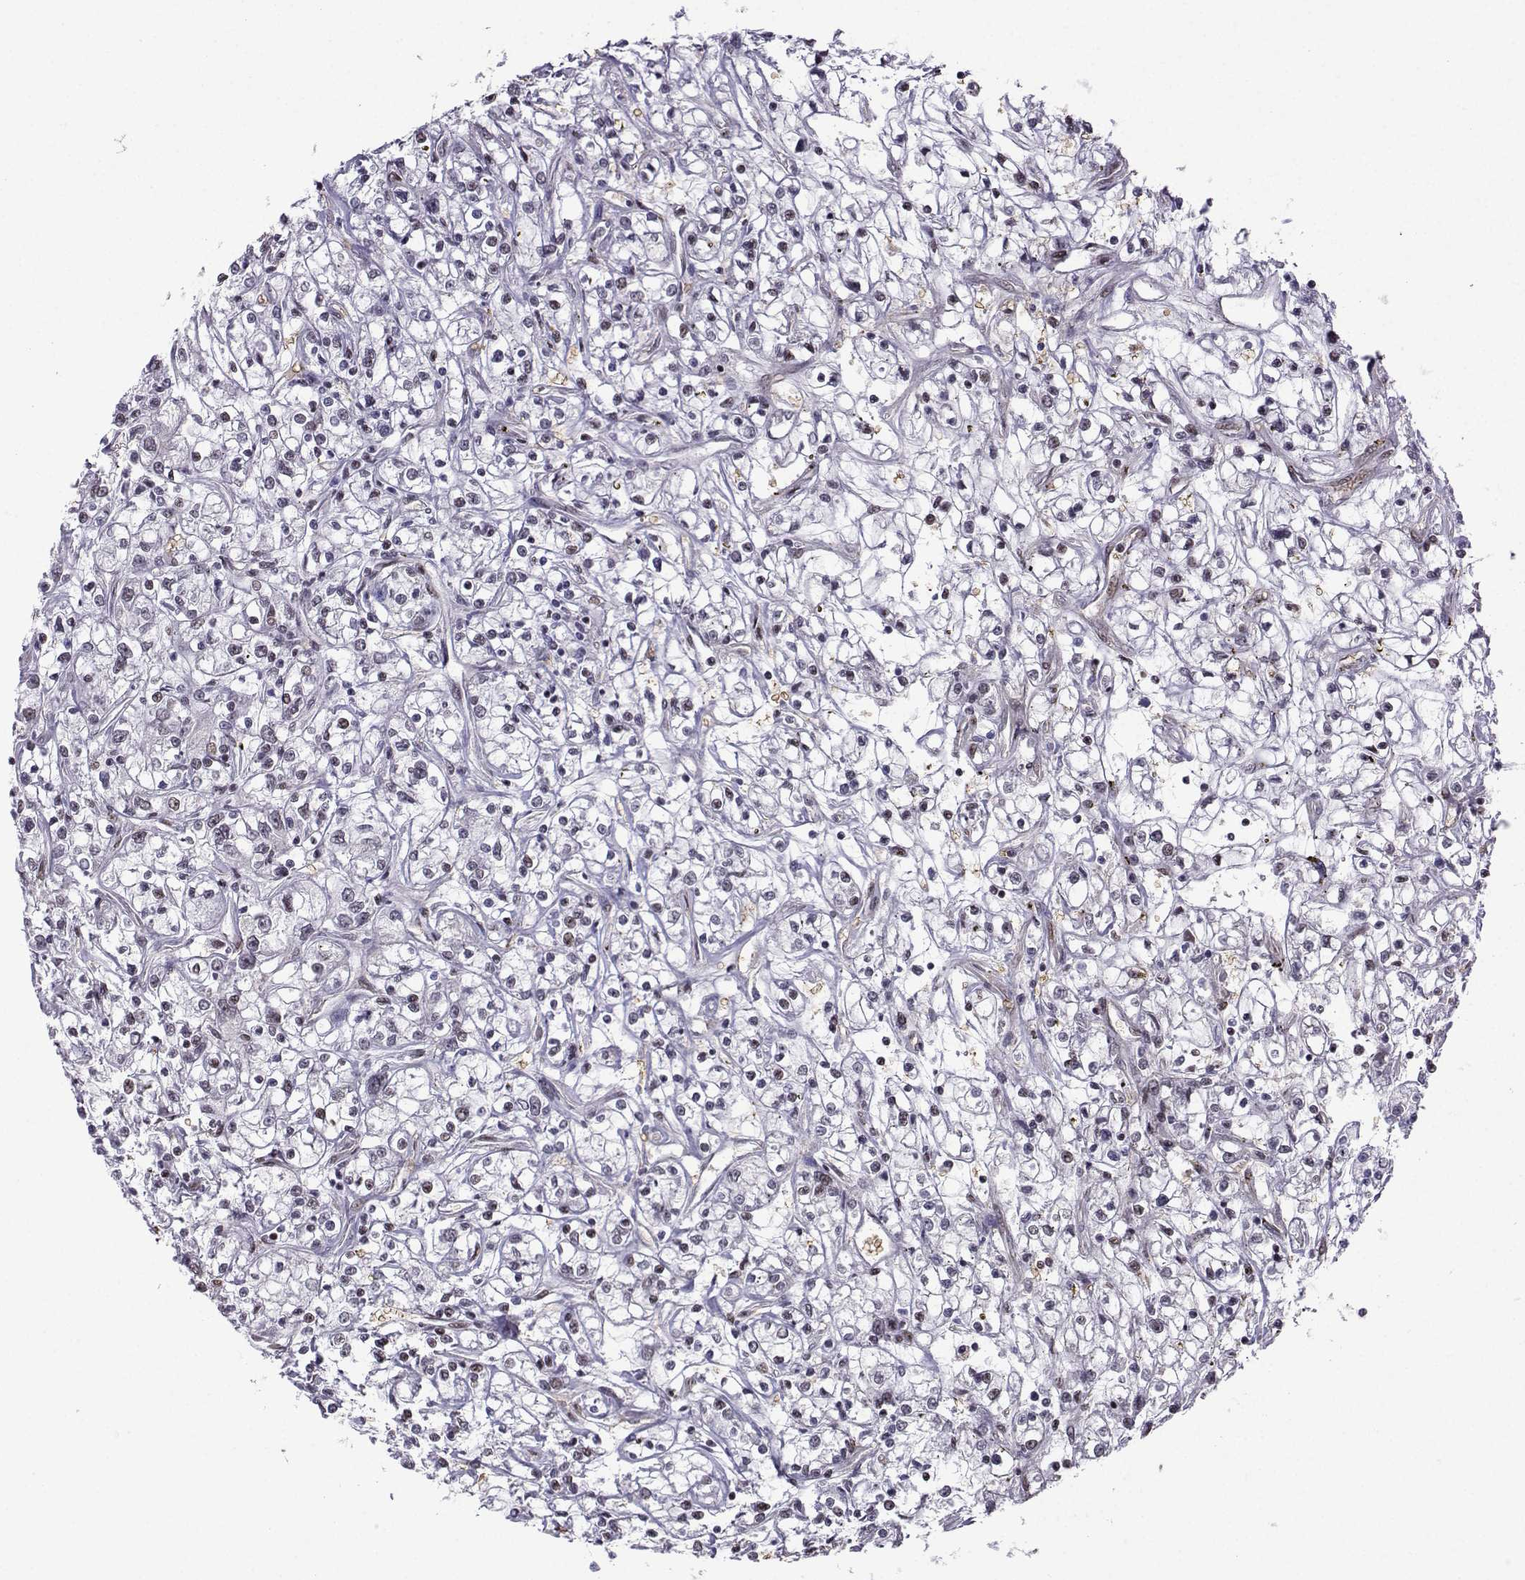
{"staining": {"intensity": "negative", "quantity": "none", "location": "none"}, "tissue": "renal cancer", "cell_type": "Tumor cells", "image_type": "cancer", "snomed": [{"axis": "morphology", "description": "Adenocarcinoma, NOS"}, {"axis": "topography", "description": "Kidney"}], "caption": "This is an IHC image of human renal adenocarcinoma. There is no positivity in tumor cells.", "gene": "CCNK", "patient": {"sex": "female", "age": 59}}